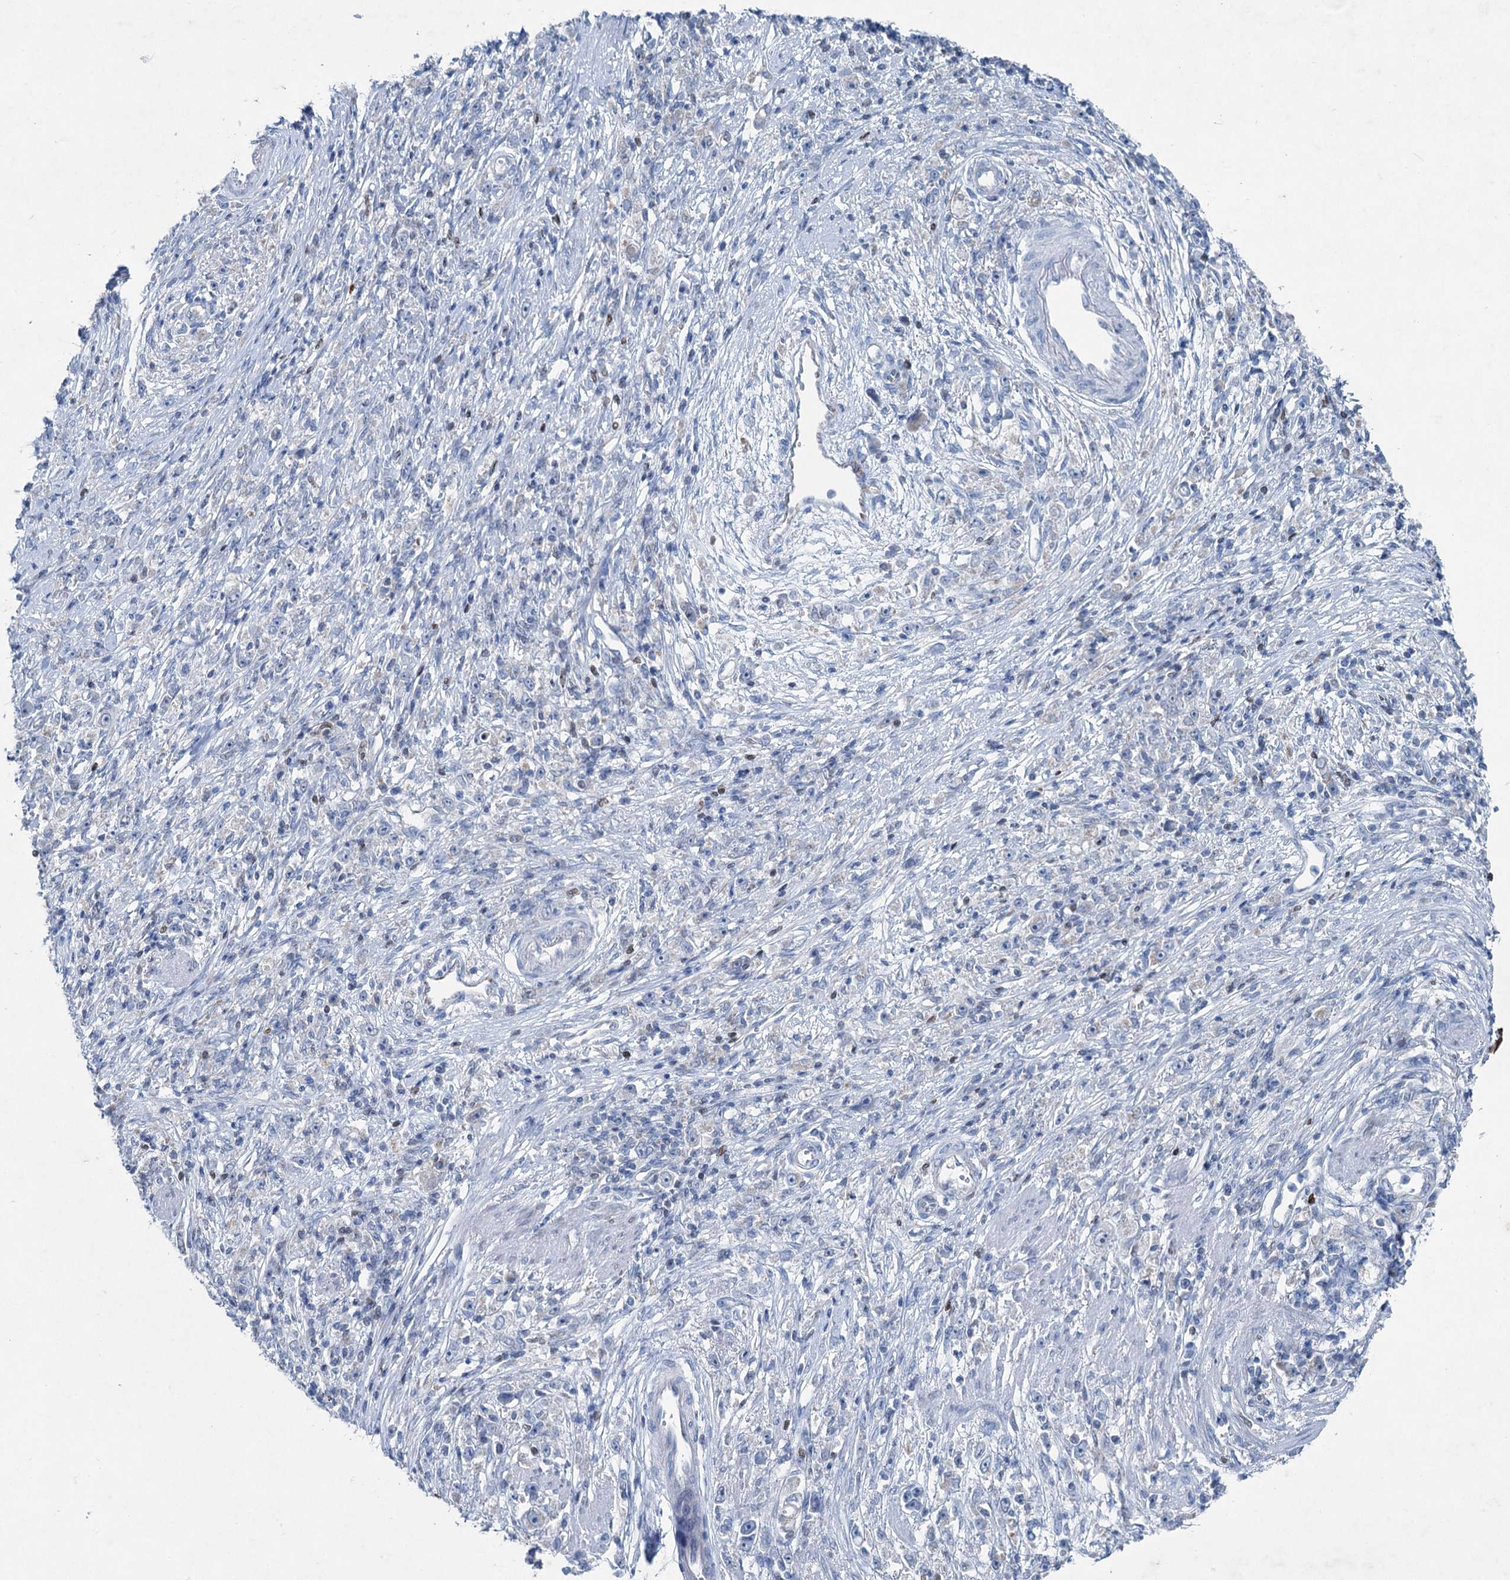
{"staining": {"intensity": "negative", "quantity": "none", "location": "none"}, "tissue": "stomach cancer", "cell_type": "Tumor cells", "image_type": "cancer", "snomed": [{"axis": "morphology", "description": "Adenocarcinoma, NOS"}, {"axis": "topography", "description": "Stomach"}], "caption": "The micrograph displays no significant staining in tumor cells of stomach cancer (adenocarcinoma).", "gene": "ELP4", "patient": {"sex": "female", "age": 59}}